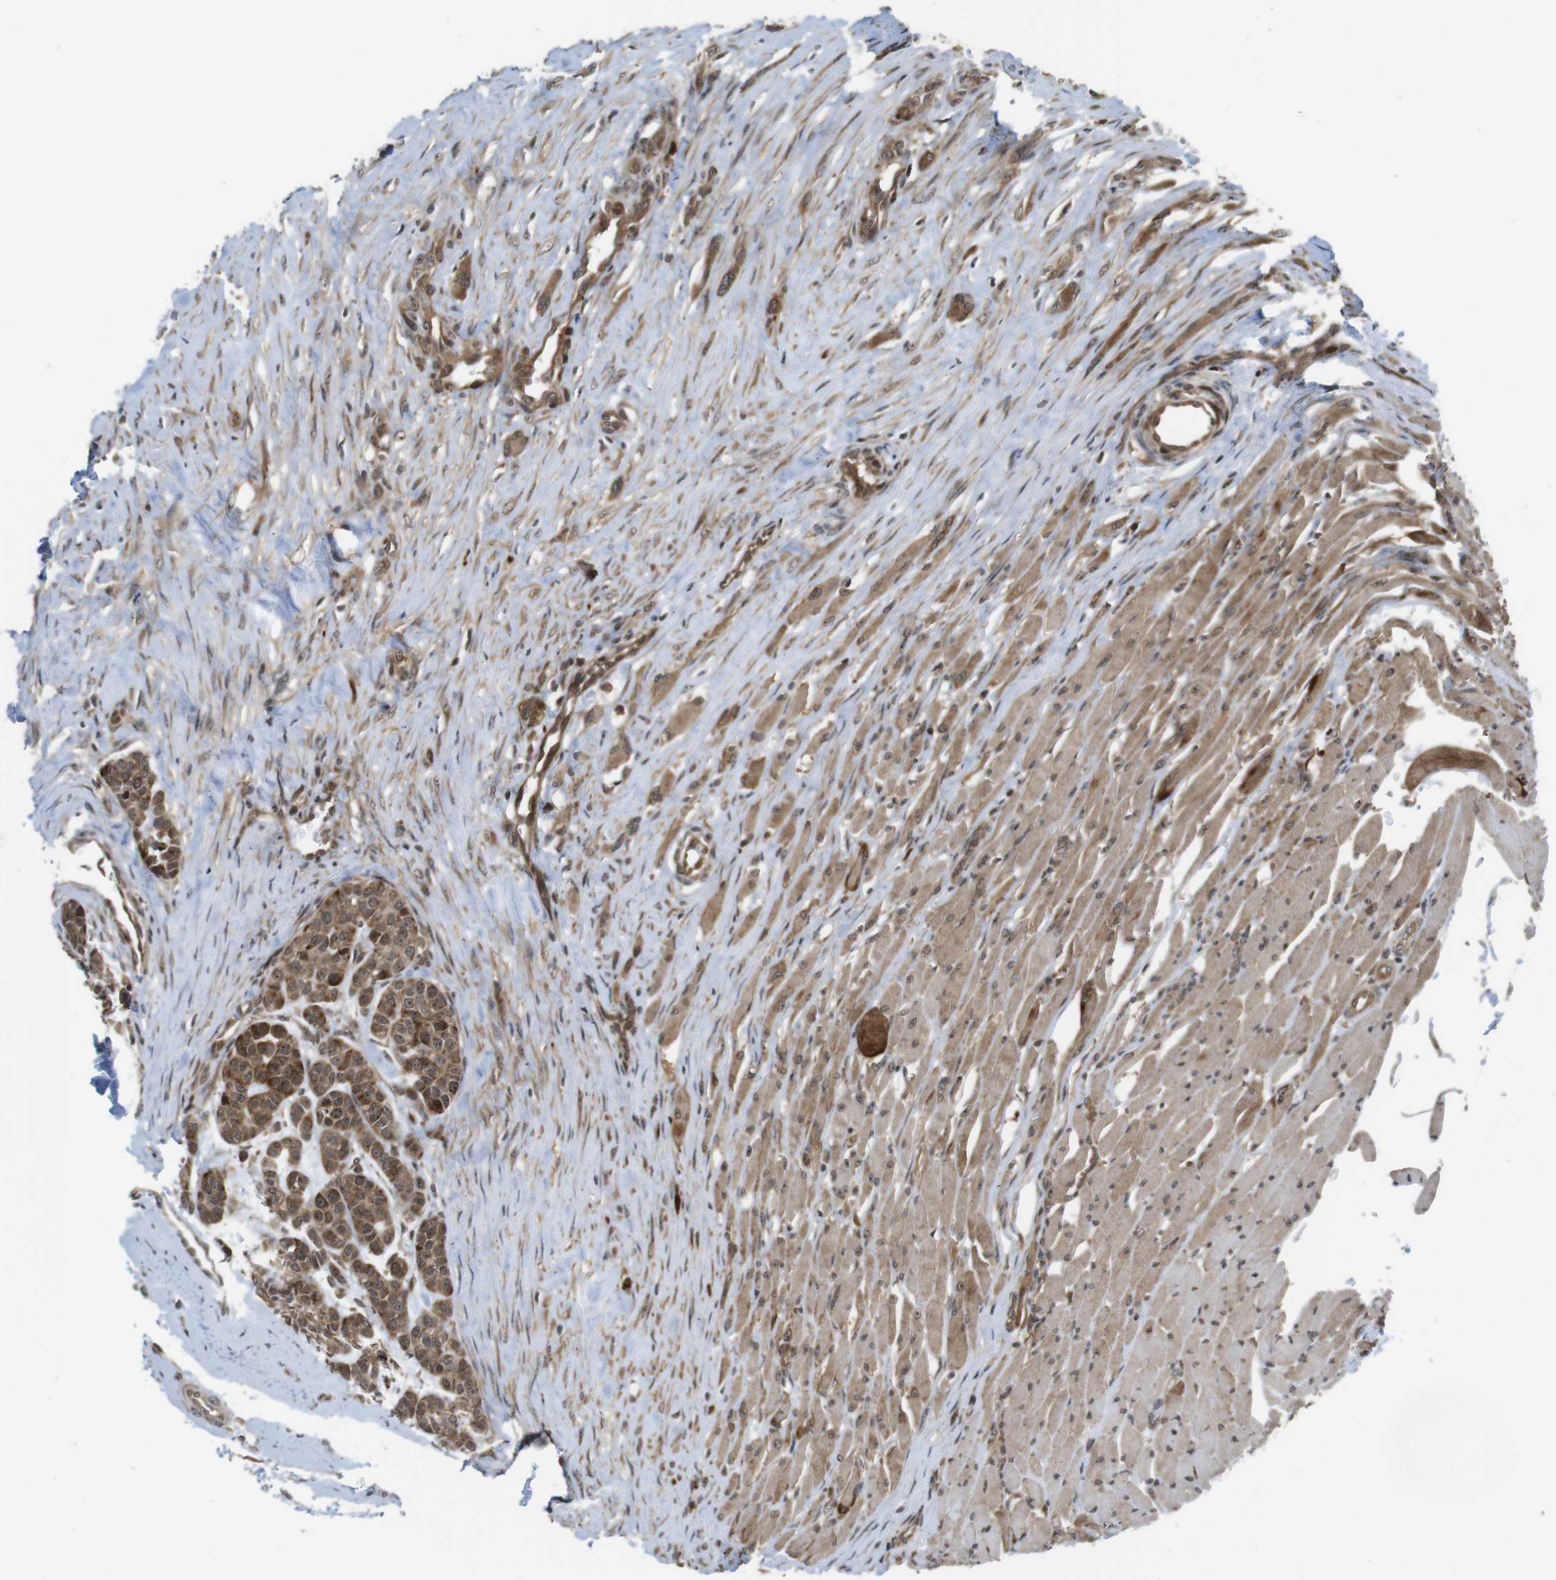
{"staining": {"intensity": "moderate", "quantity": ">75%", "location": "cytoplasmic/membranous,nuclear"}, "tissue": "head and neck cancer", "cell_type": "Tumor cells", "image_type": "cancer", "snomed": [{"axis": "morphology", "description": "Adenocarcinoma, NOS"}, {"axis": "morphology", "description": "Adenoma, NOS"}, {"axis": "topography", "description": "Head-Neck"}], "caption": "Protein expression analysis of human head and neck adenocarcinoma reveals moderate cytoplasmic/membranous and nuclear positivity in approximately >75% of tumor cells.", "gene": "CC2D1A", "patient": {"sex": "female", "age": 55}}